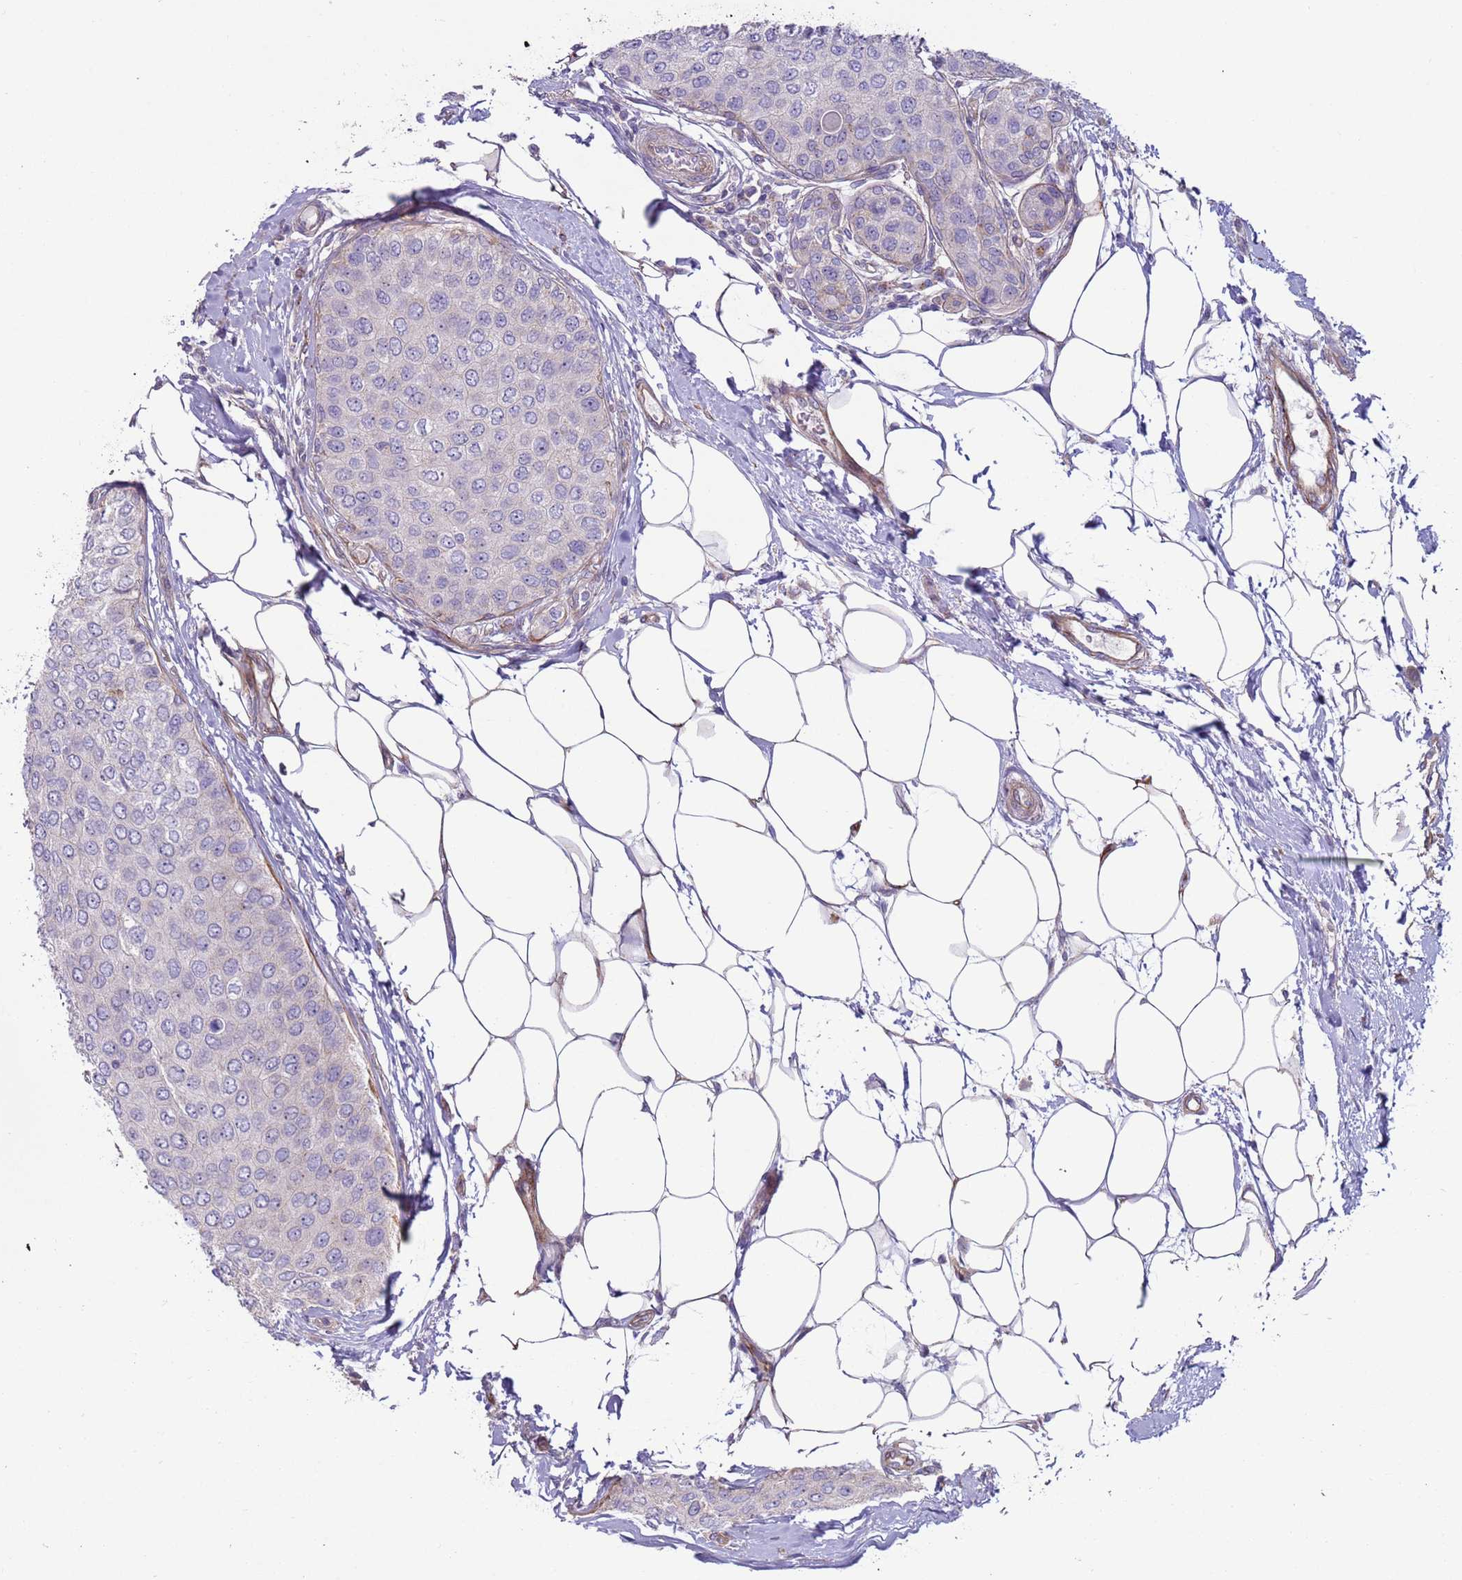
{"staining": {"intensity": "negative", "quantity": "none", "location": "none"}, "tissue": "breast cancer", "cell_type": "Tumor cells", "image_type": "cancer", "snomed": [{"axis": "morphology", "description": "Duct carcinoma"}, {"axis": "topography", "description": "Breast"}], "caption": "Intraductal carcinoma (breast) was stained to show a protein in brown. There is no significant positivity in tumor cells. (DAB (3,3'-diaminobenzidine) IHC with hematoxylin counter stain).", "gene": "HEATR1", "patient": {"sex": "female", "age": 72}}